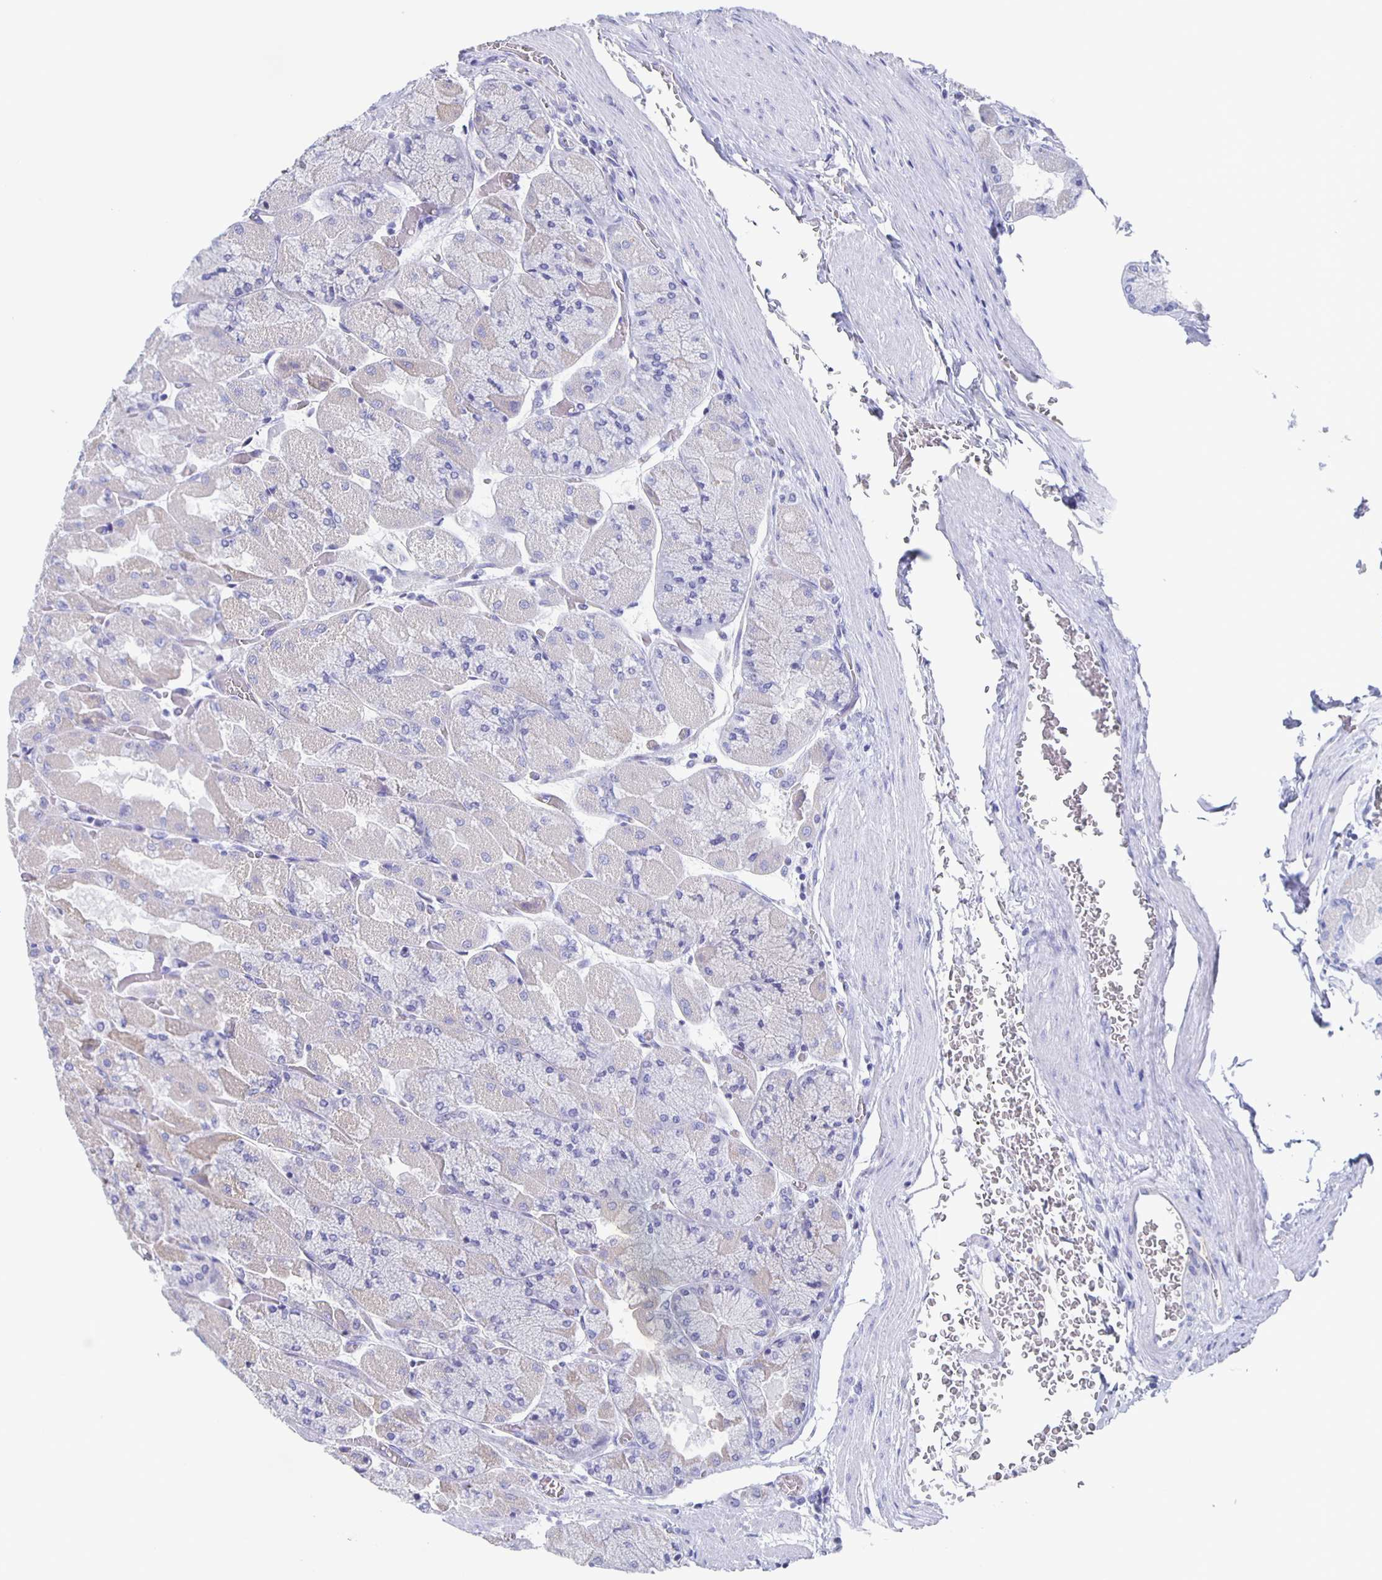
{"staining": {"intensity": "negative", "quantity": "none", "location": "none"}, "tissue": "stomach", "cell_type": "Glandular cells", "image_type": "normal", "snomed": [{"axis": "morphology", "description": "Normal tissue, NOS"}, {"axis": "topography", "description": "Stomach"}], "caption": "IHC image of benign stomach: human stomach stained with DAB (3,3'-diaminobenzidine) exhibits no significant protein staining in glandular cells.", "gene": "FGA", "patient": {"sex": "female", "age": 61}}